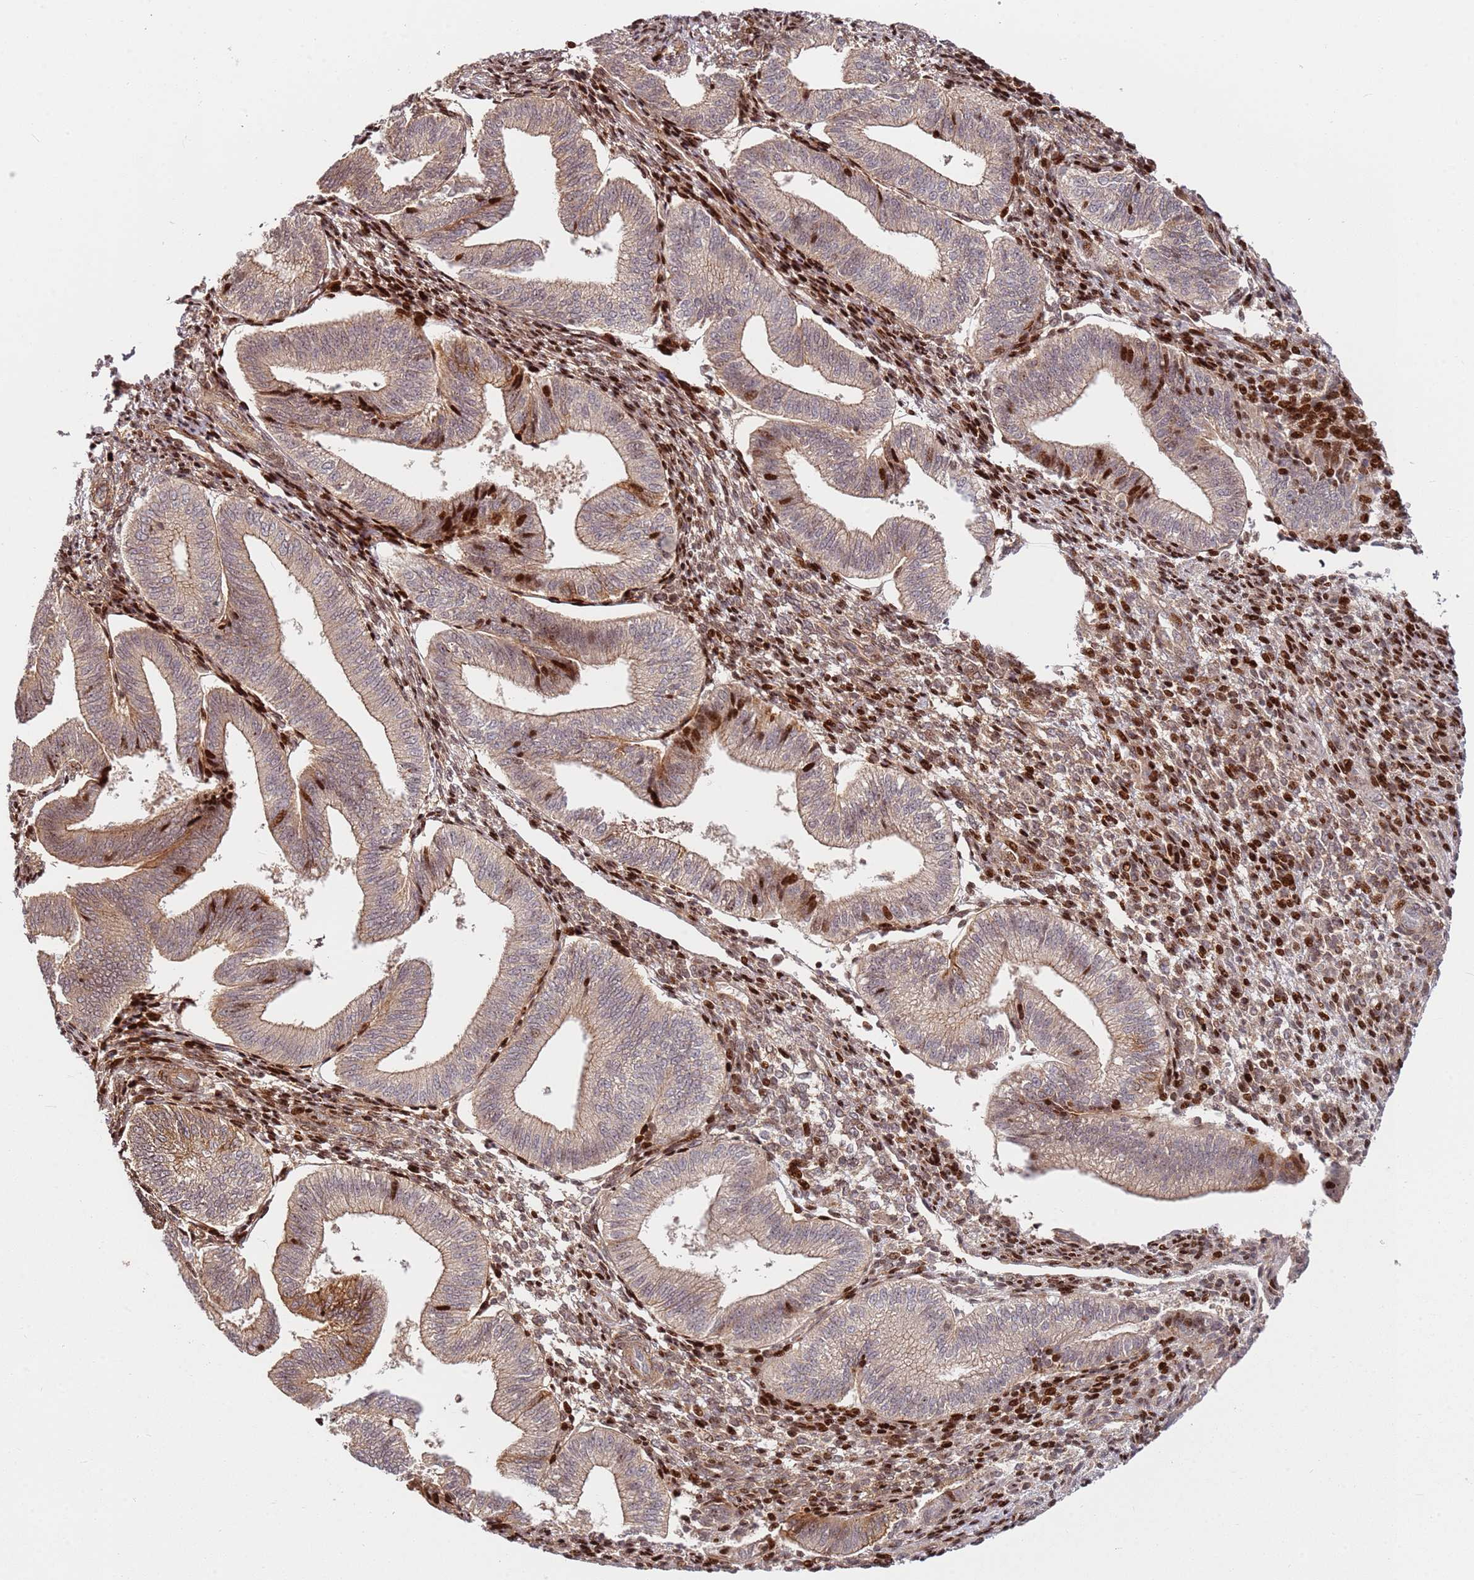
{"staining": {"intensity": "strong", "quantity": "25%-75%", "location": "cytoplasmic/membranous,nuclear"}, "tissue": "endometrium", "cell_type": "Cells in endometrial stroma", "image_type": "normal", "snomed": [{"axis": "morphology", "description": "Normal tissue, NOS"}, {"axis": "topography", "description": "Endometrium"}], "caption": "Immunohistochemical staining of benign human endometrium exhibits strong cytoplasmic/membranous,nuclear protein staining in about 25%-75% of cells in endometrial stroma.", "gene": "TMEM233", "patient": {"sex": "female", "age": 34}}